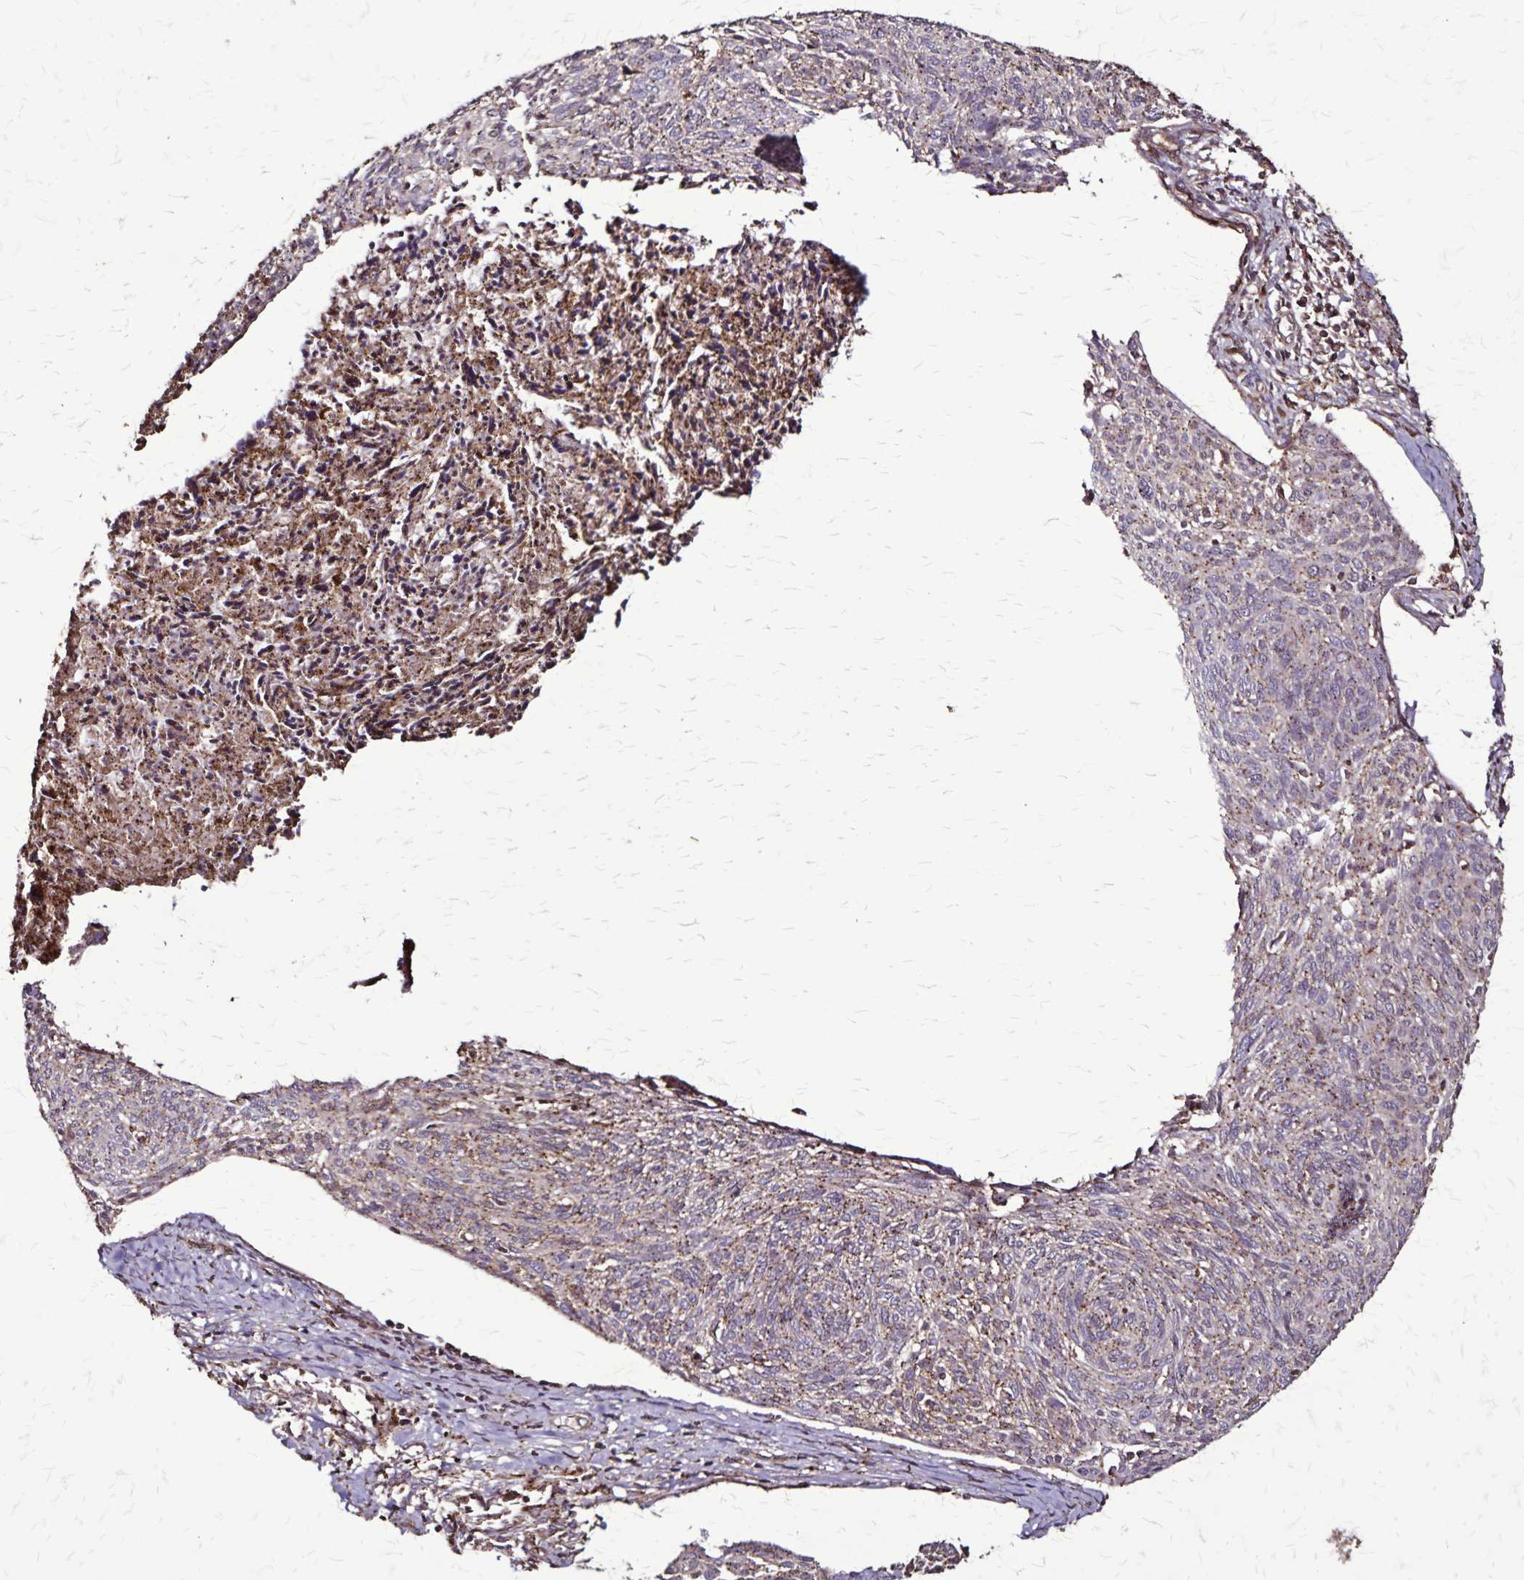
{"staining": {"intensity": "weak", "quantity": "25%-75%", "location": "cytoplasmic/membranous"}, "tissue": "cervical cancer", "cell_type": "Tumor cells", "image_type": "cancer", "snomed": [{"axis": "morphology", "description": "Squamous cell carcinoma, NOS"}, {"axis": "topography", "description": "Cervix"}], "caption": "Brown immunohistochemical staining in cervical cancer shows weak cytoplasmic/membranous staining in about 25%-75% of tumor cells.", "gene": "CHMP1B", "patient": {"sex": "female", "age": 49}}